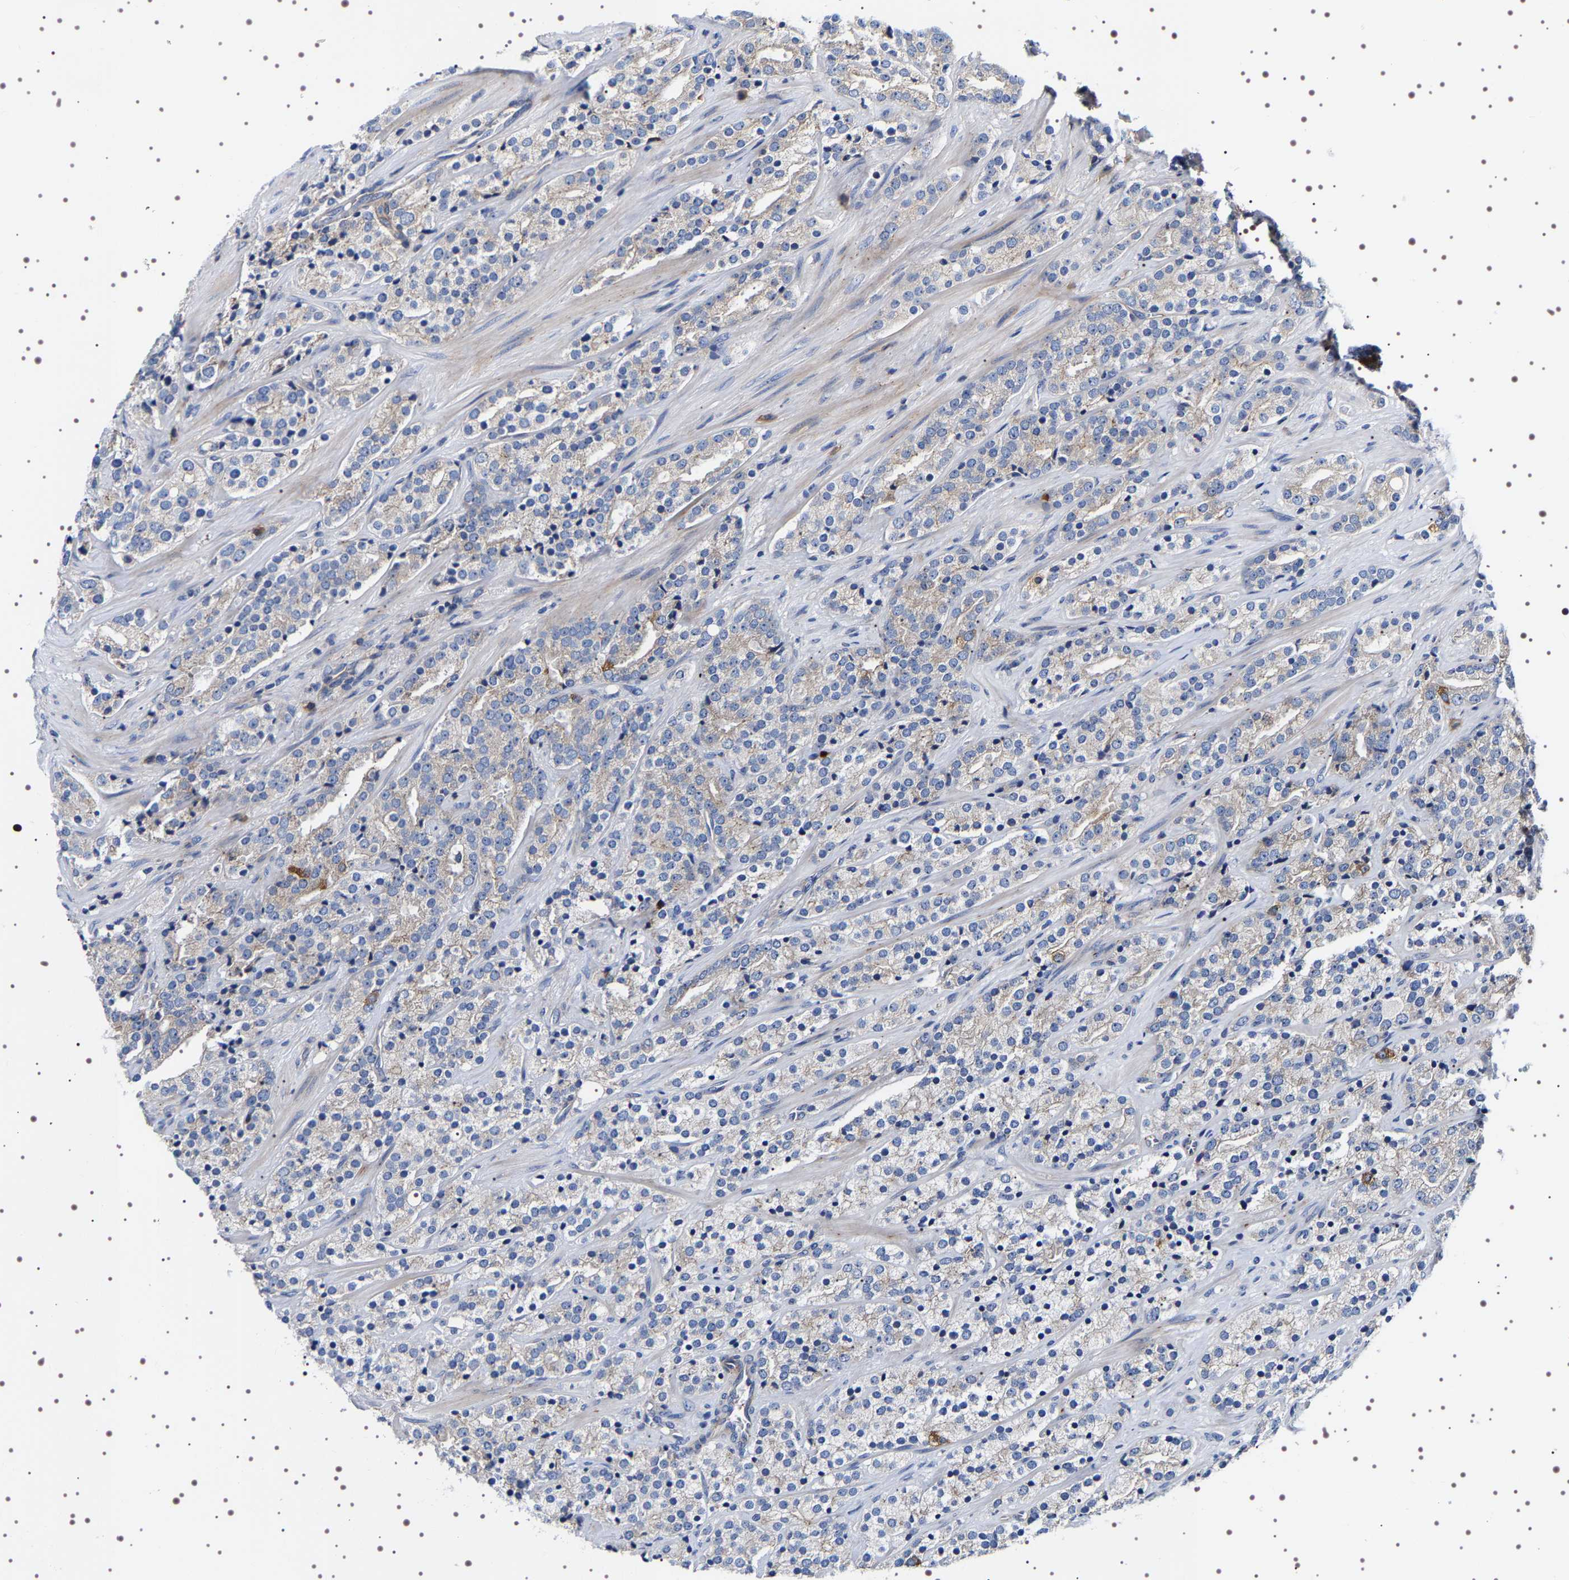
{"staining": {"intensity": "weak", "quantity": "25%-75%", "location": "cytoplasmic/membranous"}, "tissue": "prostate cancer", "cell_type": "Tumor cells", "image_type": "cancer", "snomed": [{"axis": "morphology", "description": "Adenocarcinoma, High grade"}, {"axis": "topography", "description": "Prostate"}], "caption": "The histopathology image demonstrates a brown stain indicating the presence of a protein in the cytoplasmic/membranous of tumor cells in prostate cancer.", "gene": "SQLE", "patient": {"sex": "male", "age": 71}}